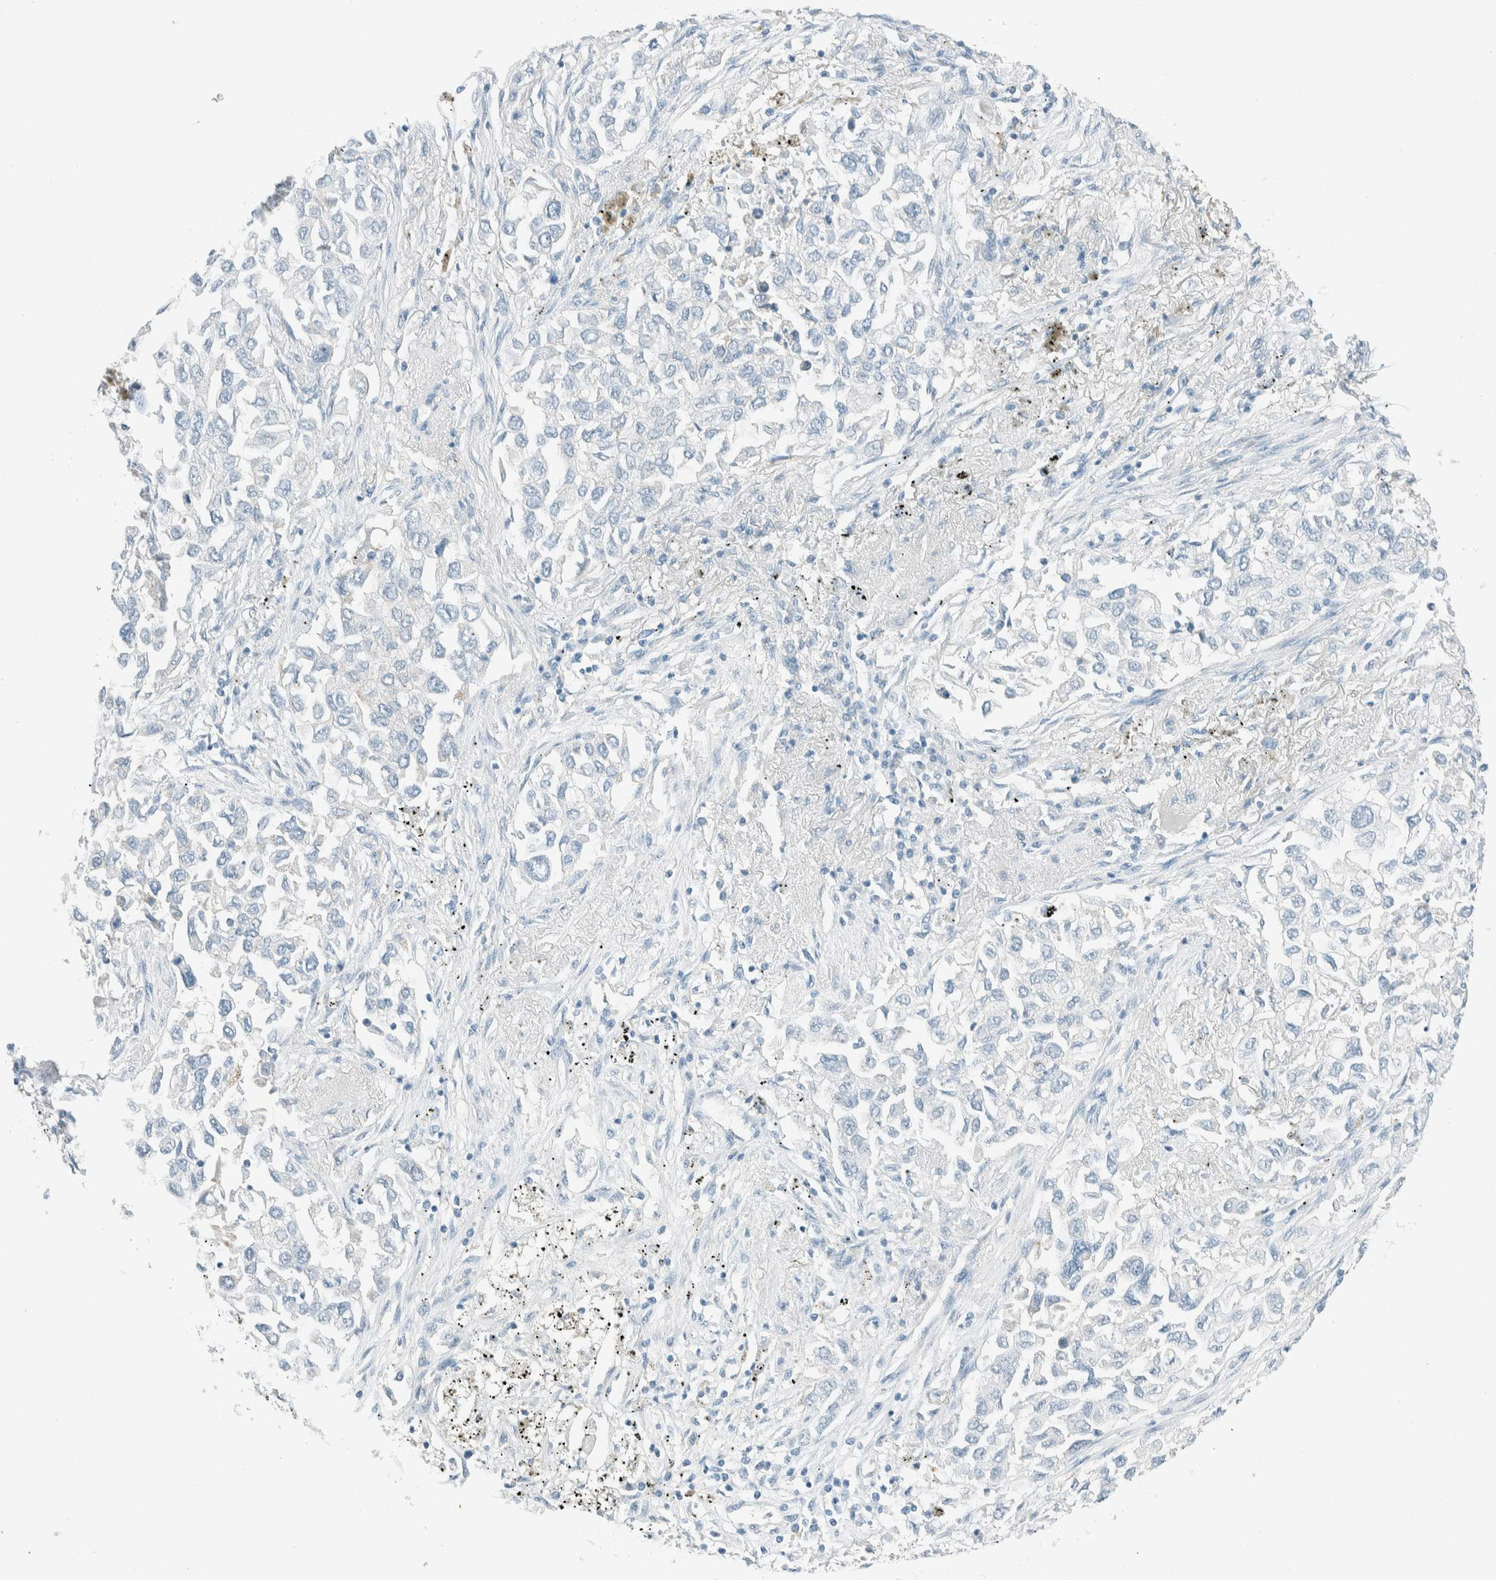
{"staining": {"intensity": "negative", "quantity": "none", "location": "none"}, "tissue": "lung cancer", "cell_type": "Tumor cells", "image_type": "cancer", "snomed": [{"axis": "morphology", "description": "Inflammation, NOS"}, {"axis": "morphology", "description": "Adenocarcinoma, NOS"}, {"axis": "topography", "description": "Lung"}], "caption": "A micrograph of human lung cancer (adenocarcinoma) is negative for staining in tumor cells. (Stains: DAB (3,3'-diaminobenzidine) IHC with hematoxylin counter stain, Microscopy: brightfield microscopy at high magnification).", "gene": "SLFN12", "patient": {"sex": "male", "age": 63}}